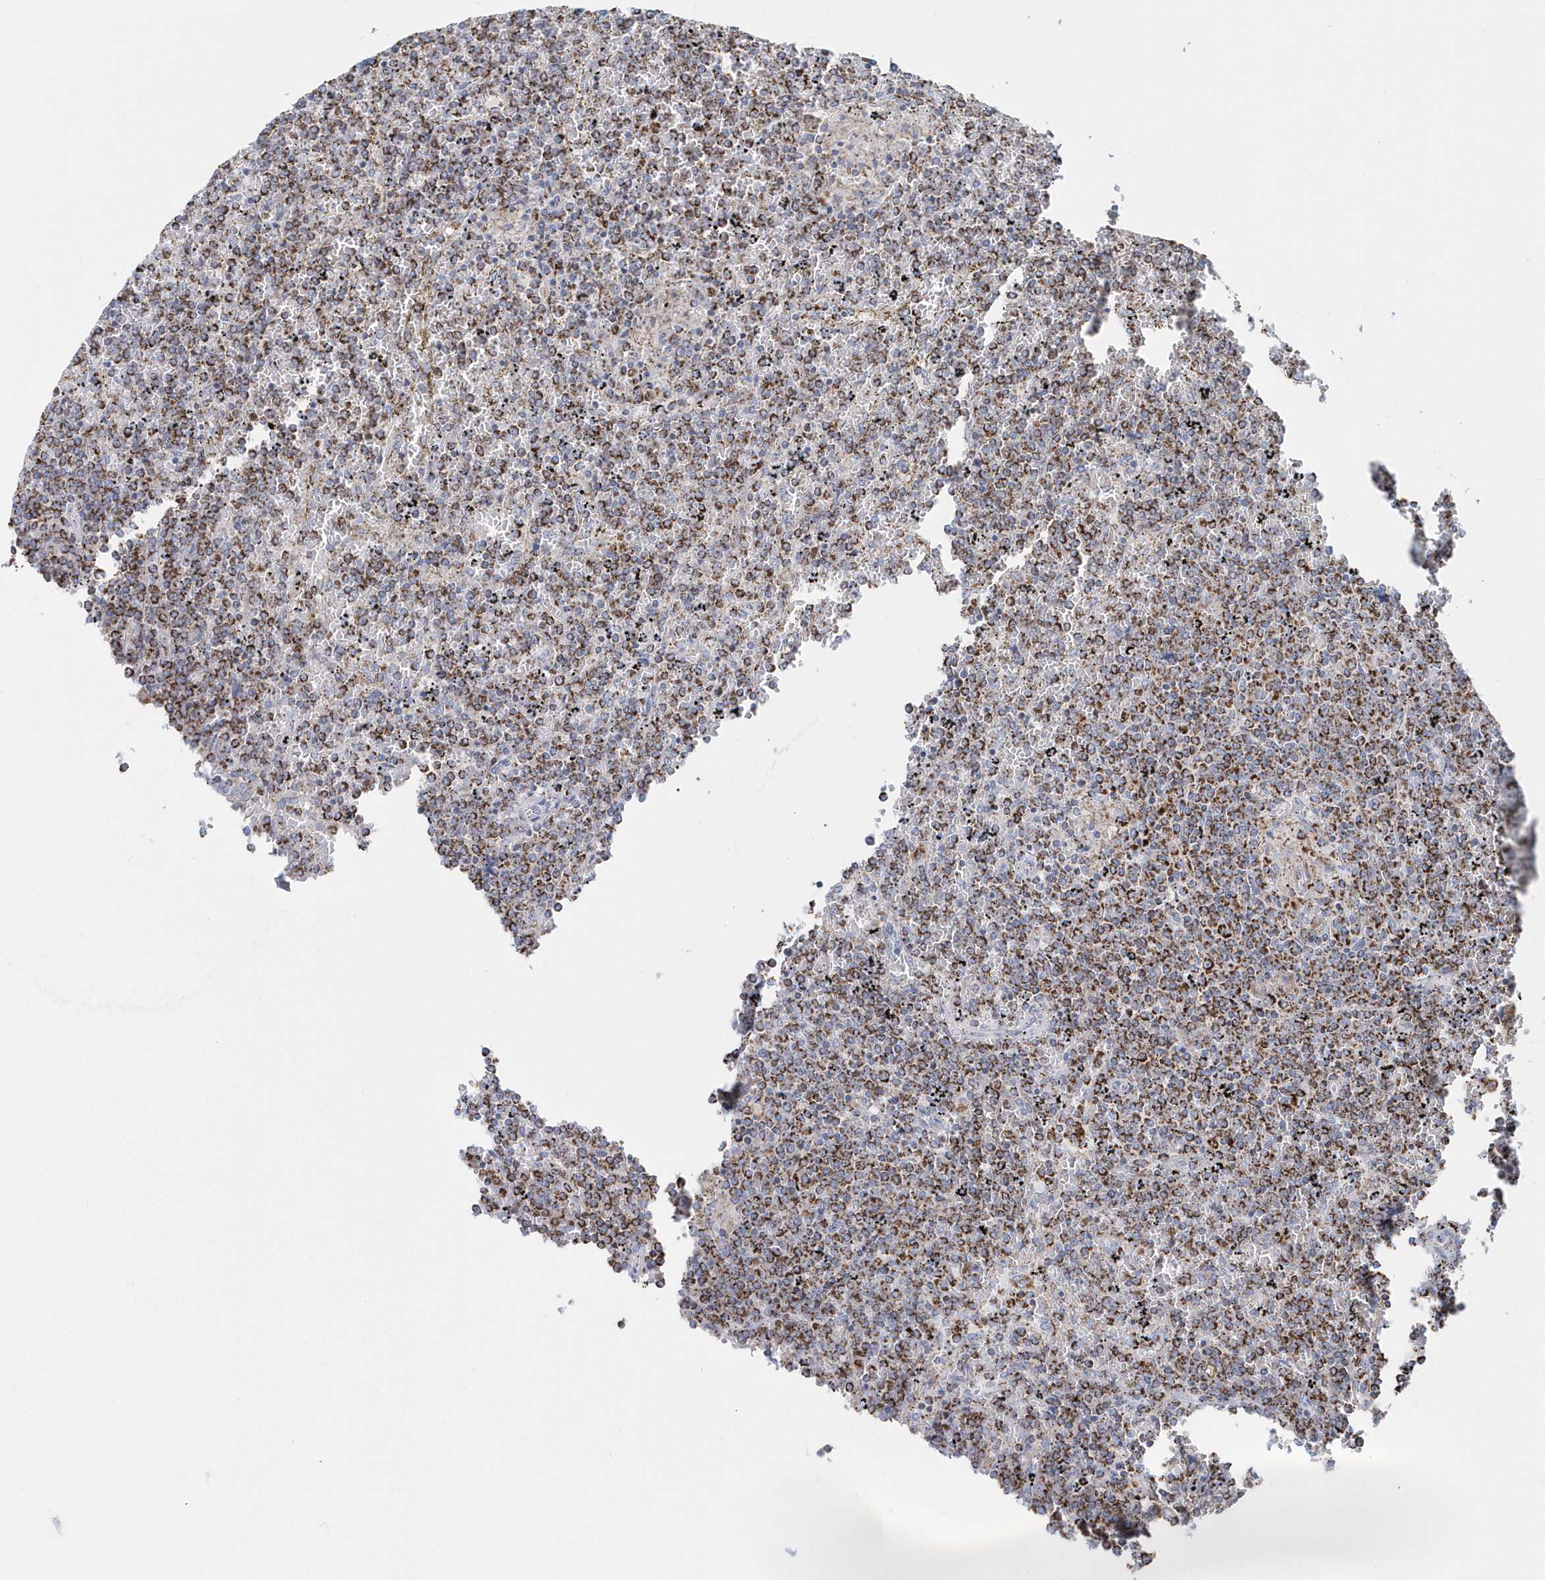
{"staining": {"intensity": "moderate", "quantity": ">75%", "location": "cytoplasmic/membranous"}, "tissue": "lymphoma", "cell_type": "Tumor cells", "image_type": "cancer", "snomed": [{"axis": "morphology", "description": "Malignant lymphoma, non-Hodgkin's type, Low grade"}, {"axis": "topography", "description": "Spleen"}], "caption": "IHC image of low-grade malignant lymphoma, non-Hodgkin's type stained for a protein (brown), which exhibits medium levels of moderate cytoplasmic/membranous staining in approximately >75% of tumor cells.", "gene": "TMCO6", "patient": {"sex": "female", "age": 19}}